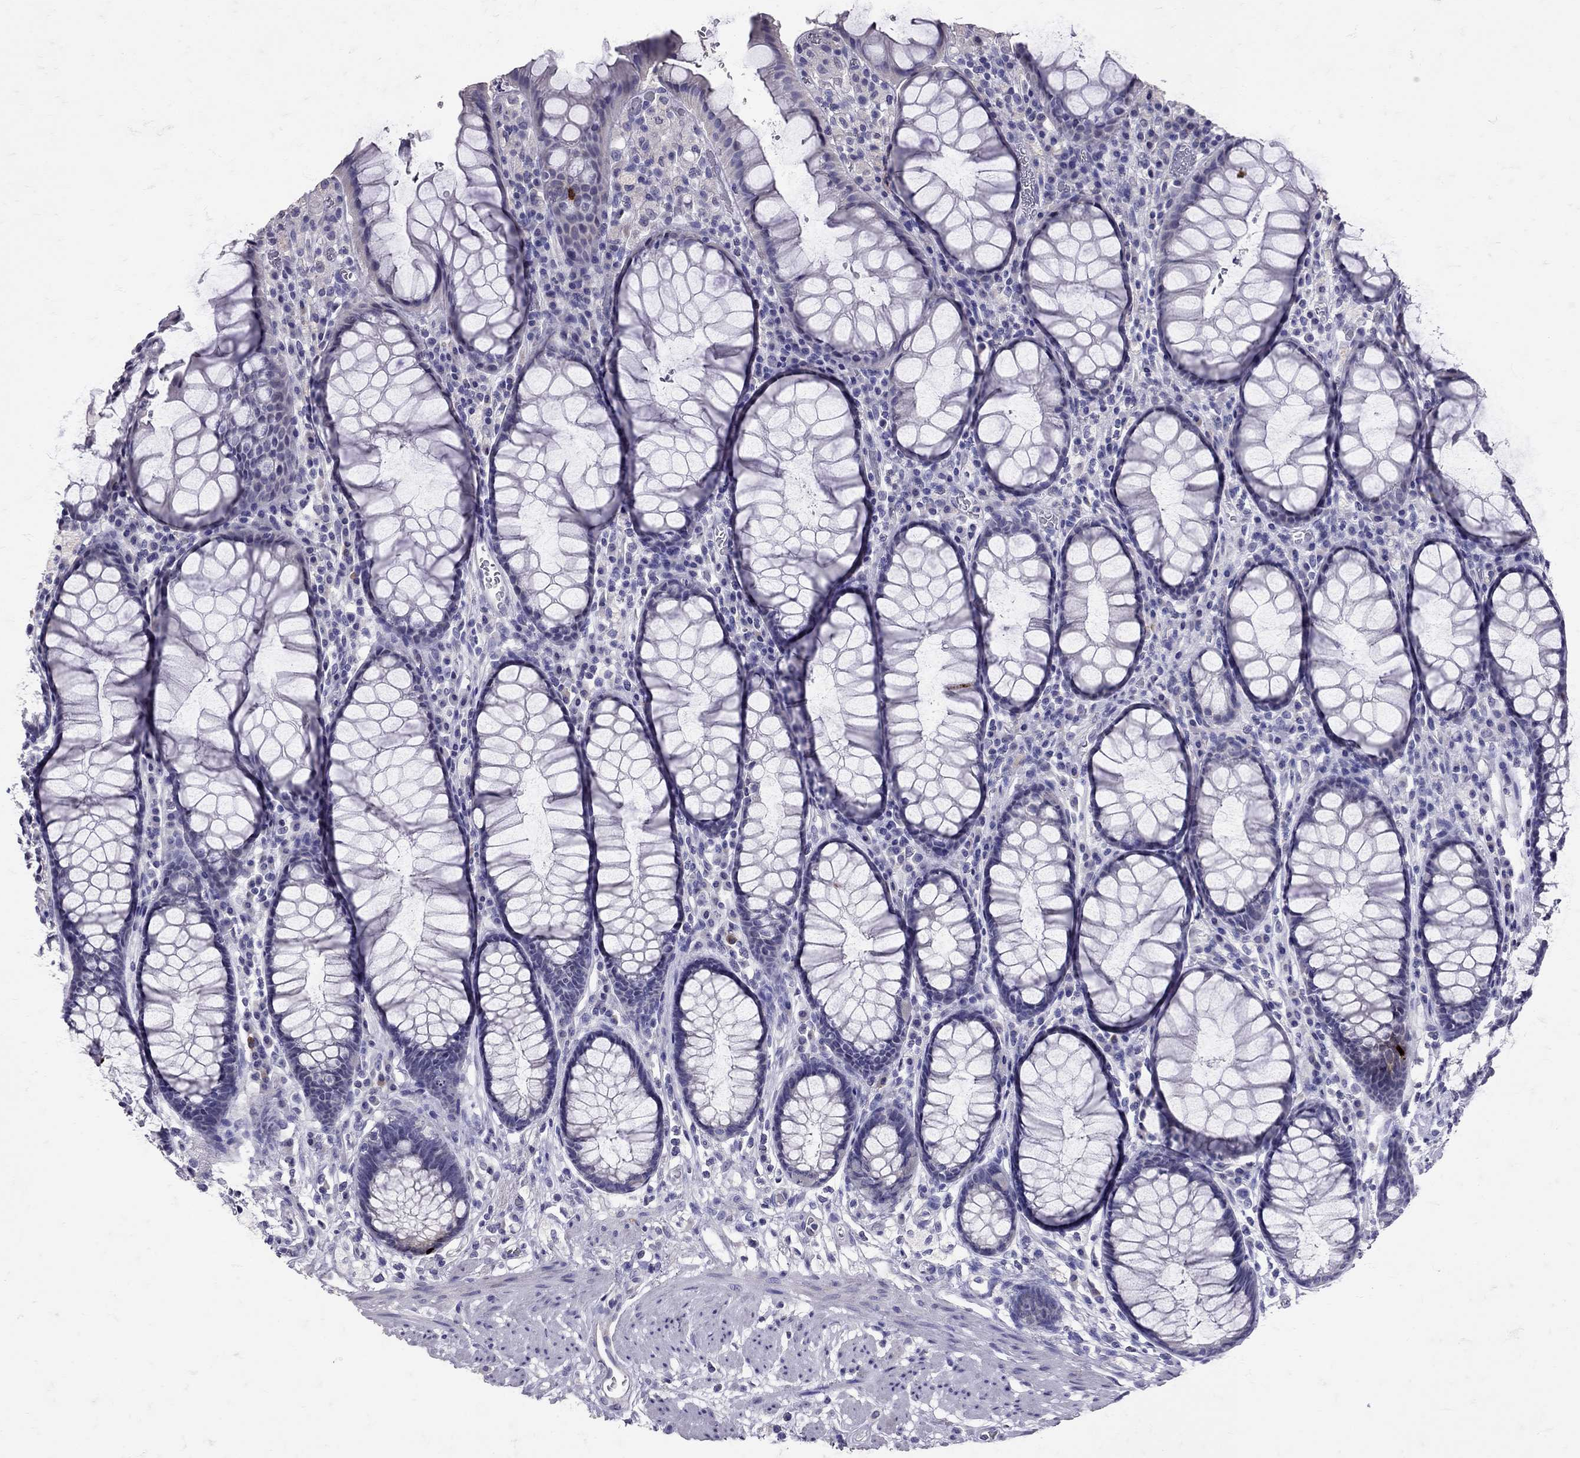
{"staining": {"intensity": "strong", "quantity": "<25%", "location": "cytoplasmic/membranous"}, "tissue": "rectum", "cell_type": "Glandular cells", "image_type": "normal", "snomed": [{"axis": "morphology", "description": "Normal tissue, NOS"}, {"axis": "topography", "description": "Rectum"}], "caption": "Immunohistochemistry (DAB (3,3'-diaminobenzidine)) staining of unremarkable human rectum demonstrates strong cytoplasmic/membranous protein expression in about <25% of glandular cells. (brown staining indicates protein expression, while blue staining denotes nuclei).", "gene": "SST", "patient": {"sex": "female", "age": 68}}